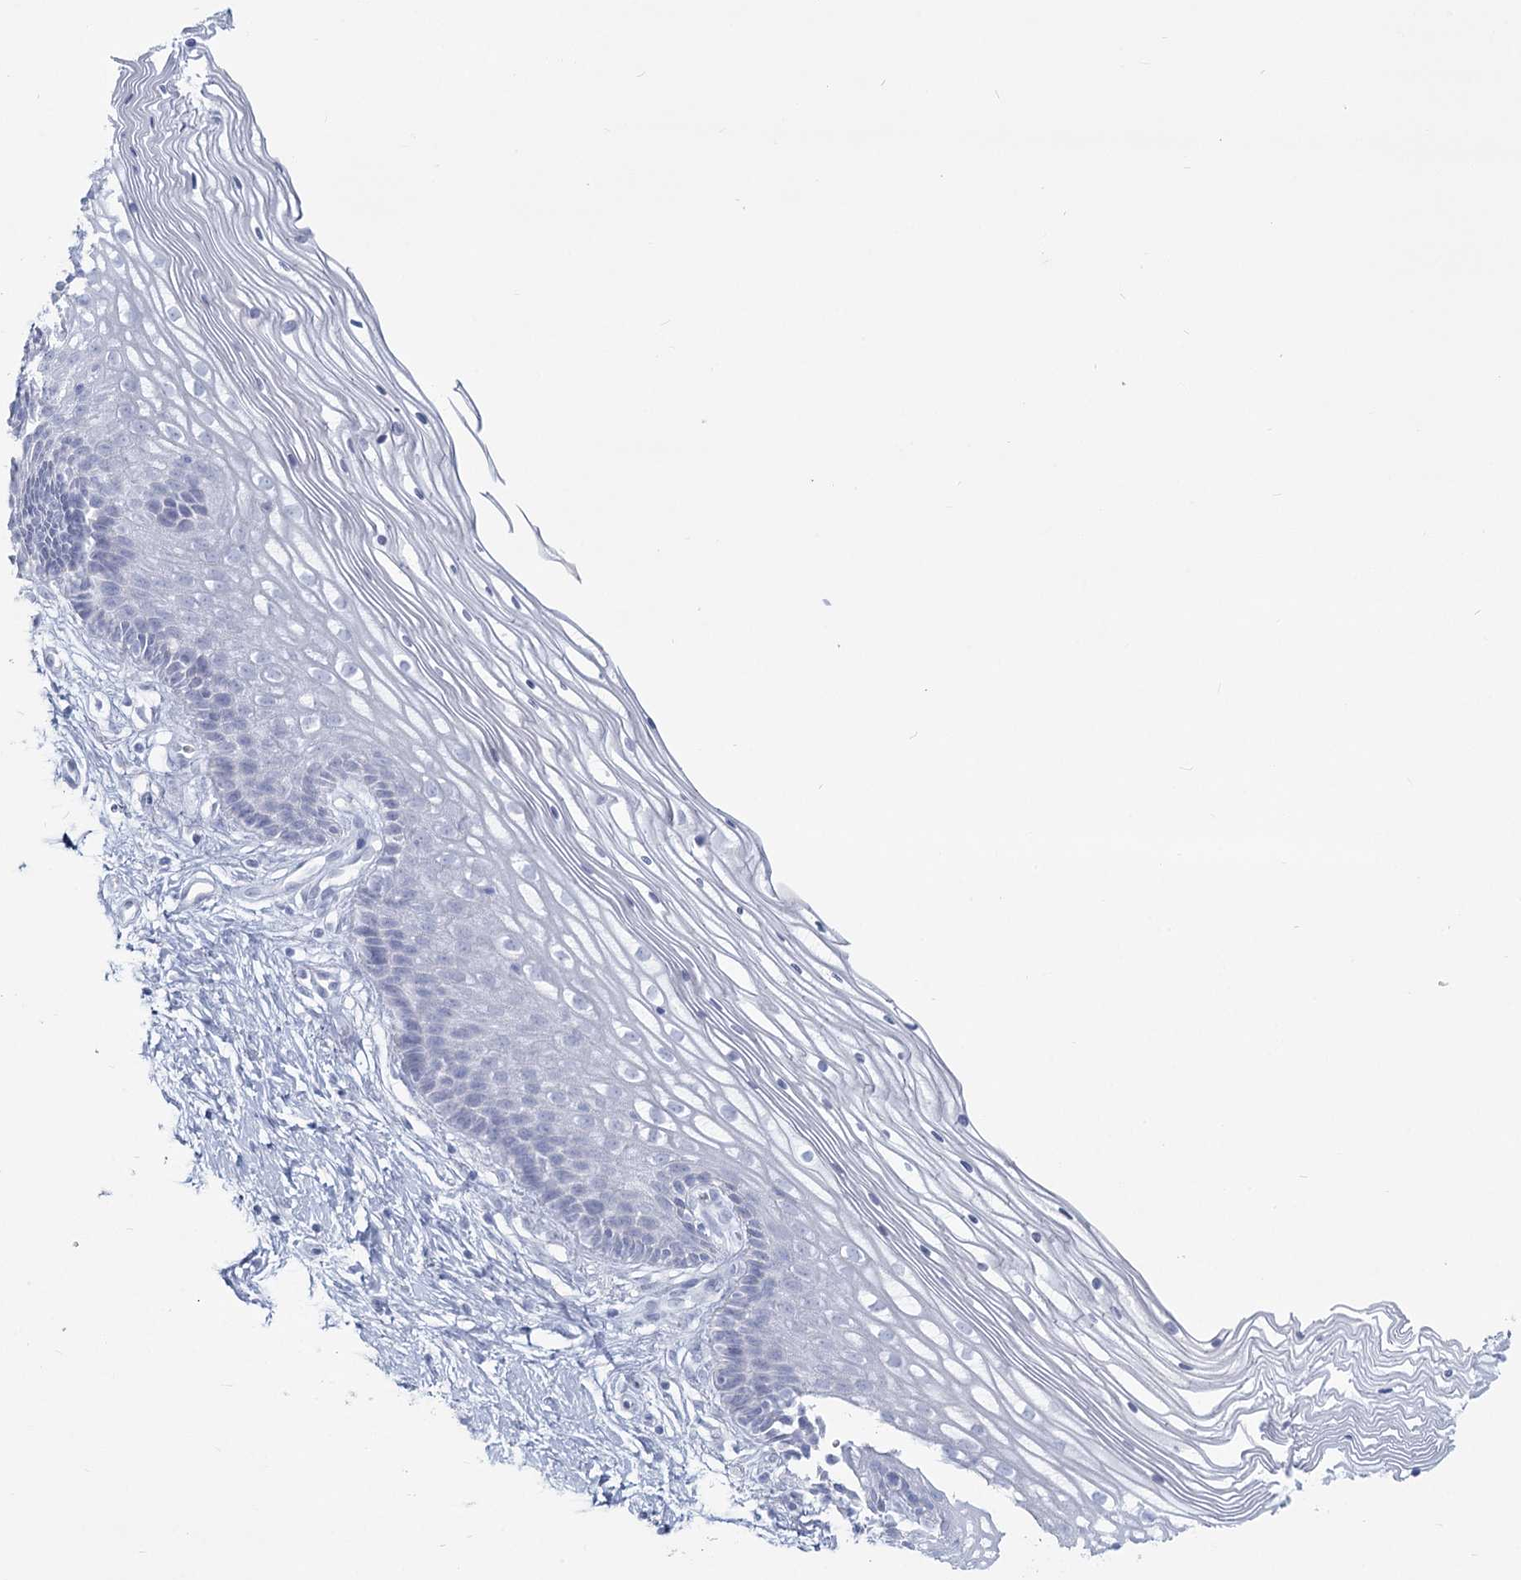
{"staining": {"intensity": "negative", "quantity": "none", "location": "none"}, "tissue": "cervix", "cell_type": "Glandular cells", "image_type": "normal", "snomed": [{"axis": "morphology", "description": "Normal tissue, NOS"}, {"axis": "topography", "description": "Cervix"}], "caption": "The micrograph displays no significant positivity in glandular cells of cervix. The staining is performed using DAB (3,3'-diaminobenzidine) brown chromogen with nuclei counter-stained in using hematoxylin.", "gene": "SLC6A19", "patient": {"sex": "female", "age": 33}}